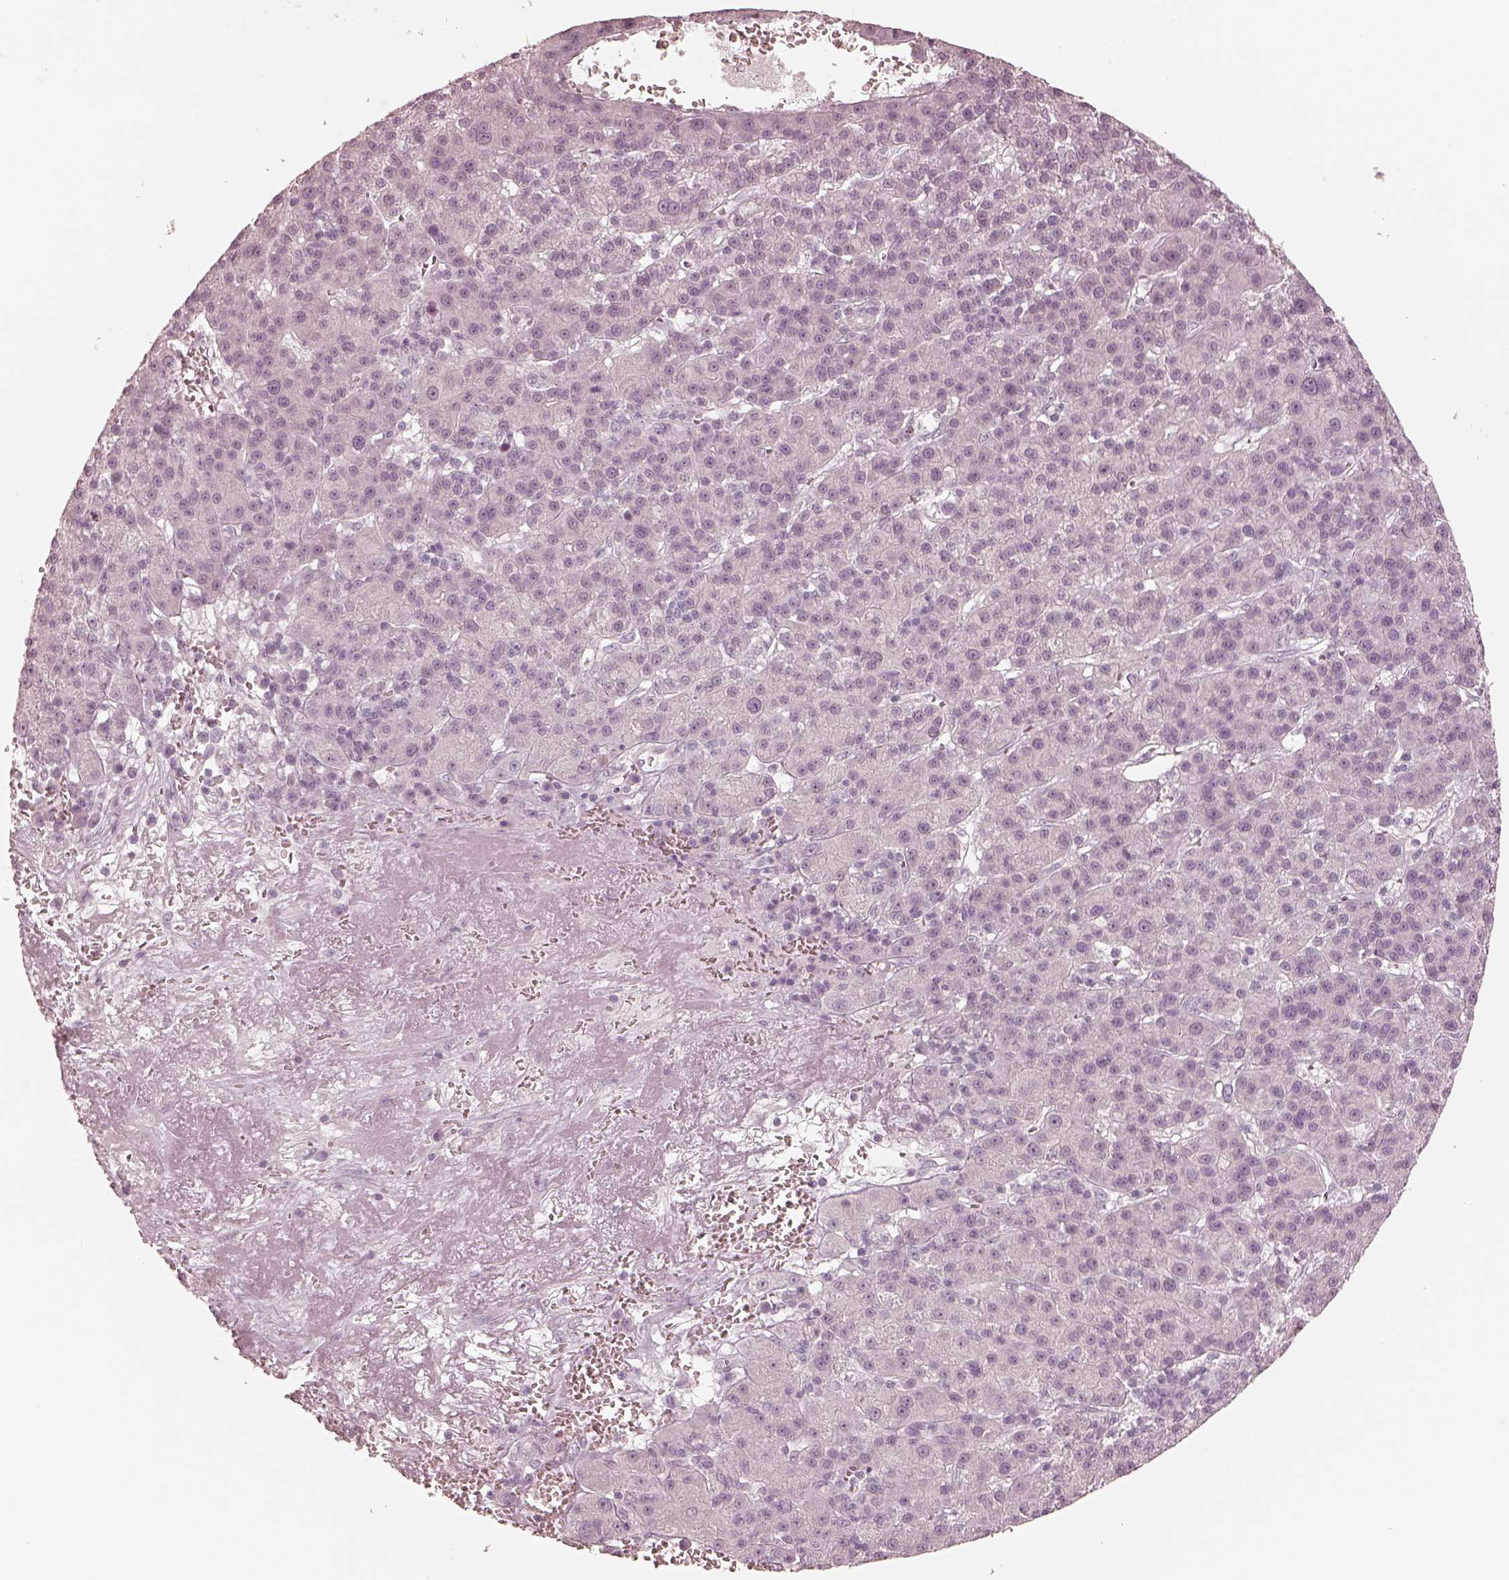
{"staining": {"intensity": "negative", "quantity": "none", "location": "none"}, "tissue": "liver cancer", "cell_type": "Tumor cells", "image_type": "cancer", "snomed": [{"axis": "morphology", "description": "Carcinoma, Hepatocellular, NOS"}, {"axis": "topography", "description": "Liver"}], "caption": "An immunohistochemistry image of hepatocellular carcinoma (liver) is shown. There is no staining in tumor cells of hepatocellular carcinoma (liver).", "gene": "CALR3", "patient": {"sex": "female", "age": 60}}